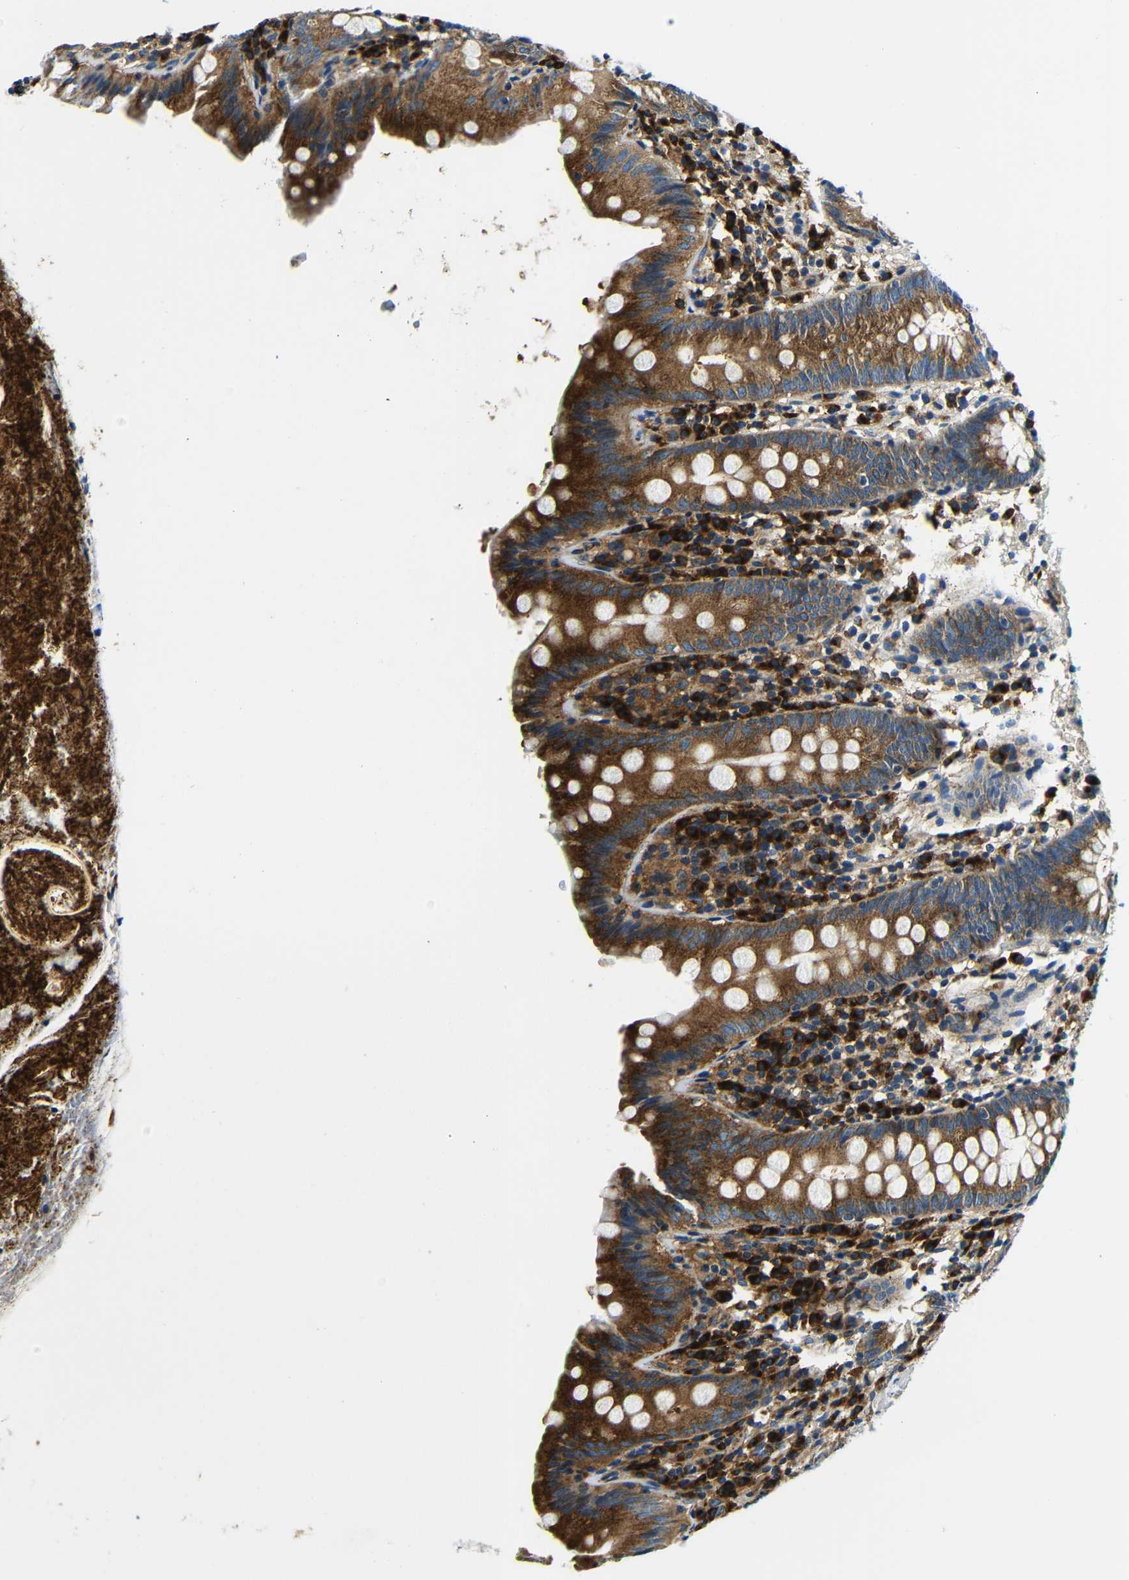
{"staining": {"intensity": "strong", "quantity": ">75%", "location": "cytoplasmic/membranous"}, "tissue": "appendix", "cell_type": "Glandular cells", "image_type": "normal", "snomed": [{"axis": "morphology", "description": "Normal tissue, NOS"}, {"axis": "topography", "description": "Appendix"}], "caption": "This is a micrograph of immunohistochemistry (IHC) staining of benign appendix, which shows strong expression in the cytoplasmic/membranous of glandular cells.", "gene": "USO1", "patient": {"sex": "male", "age": 52}}